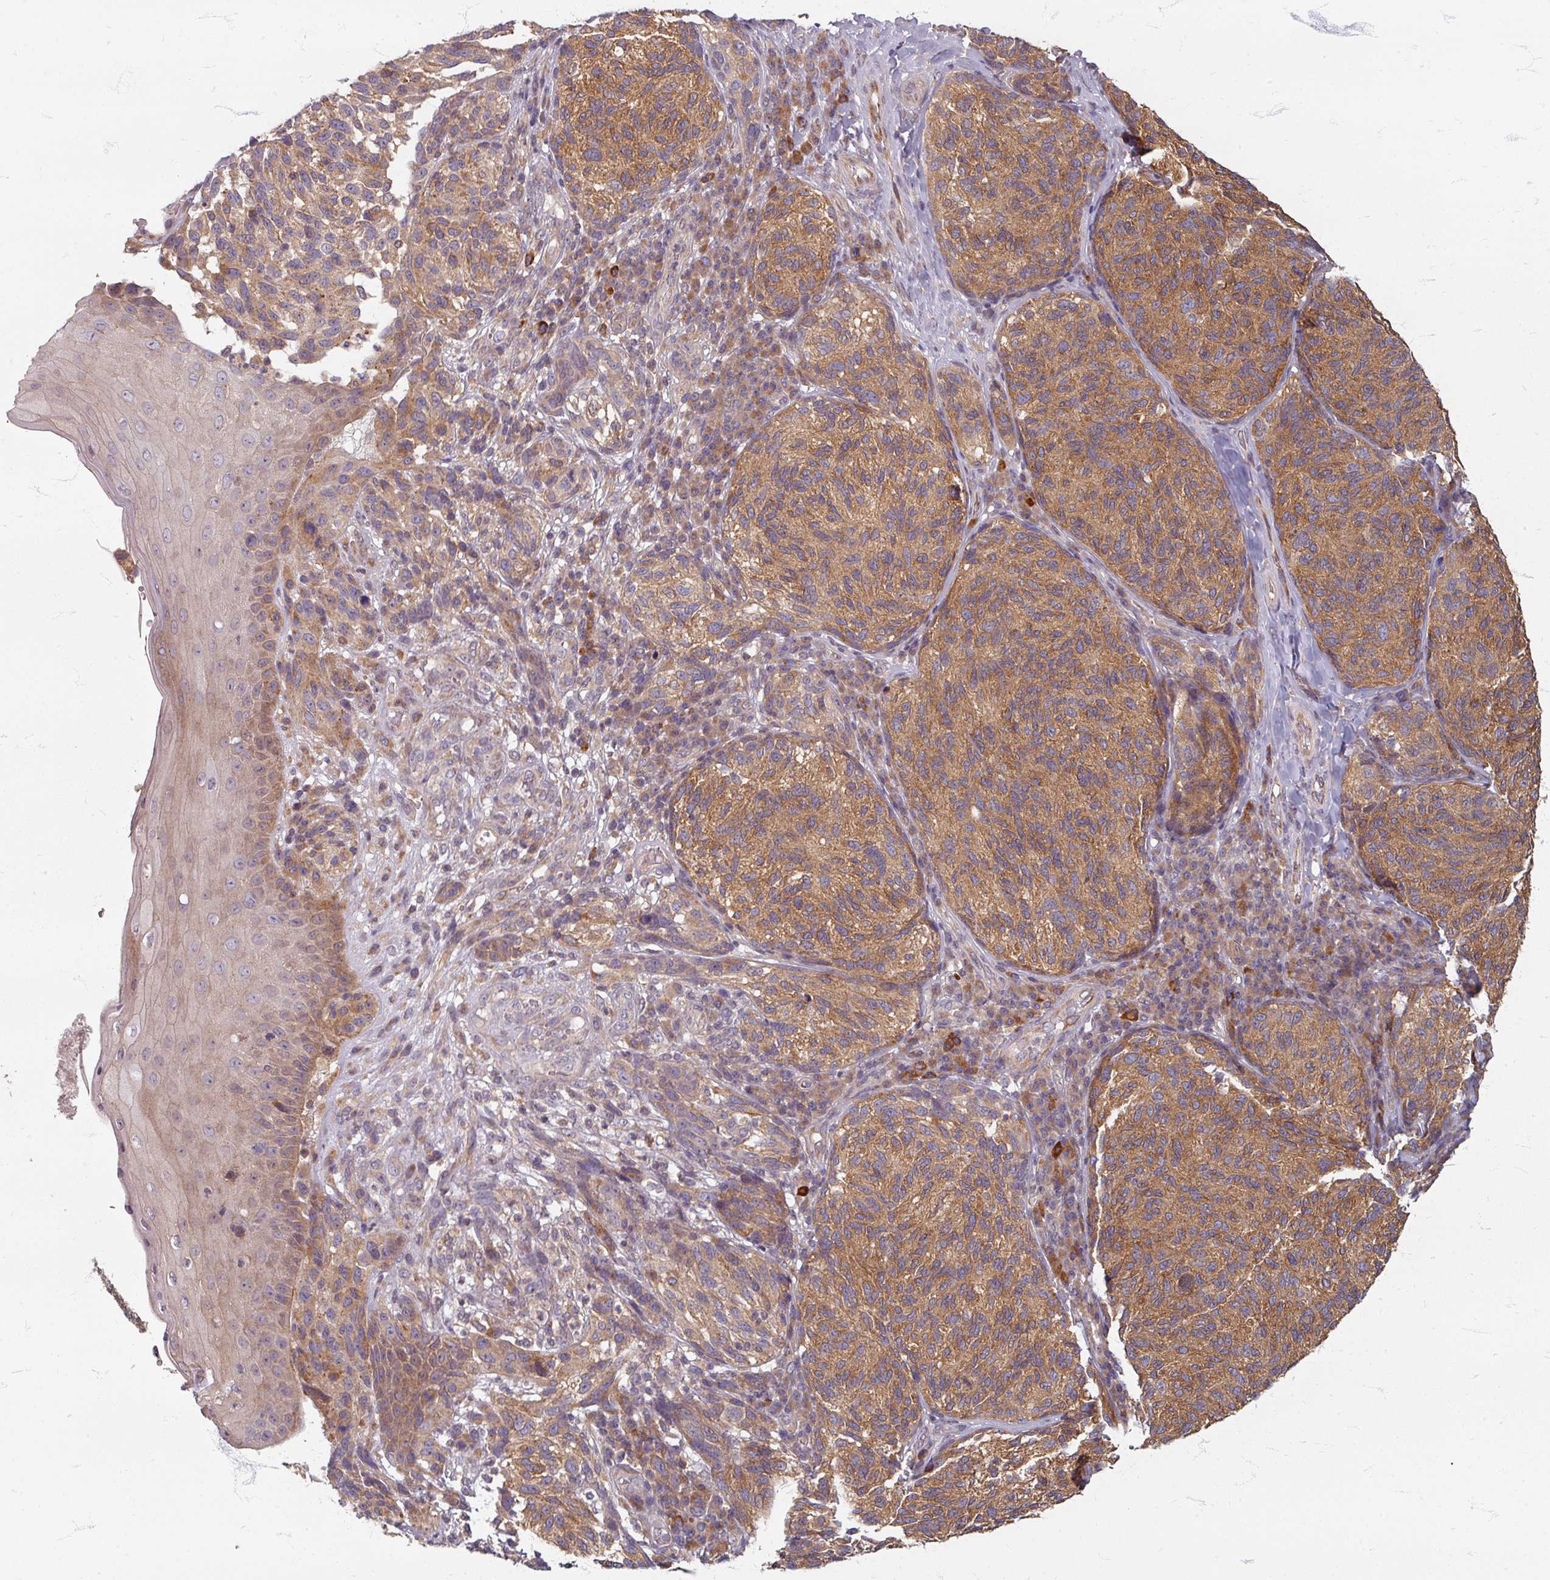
{"staining": {"intensity": "moderate", "quantity": ">75%", "location": "cytoplasmic/membranous"}, "tissue": "melanoma", "cell_type": "Tumor cells", "image_type": "cancer", "snomed": [{"axis": "morphology", "description": "Malignant melanoma, NOS"}, {"axis": "topography", "description": "Skin"}], "caption": "This is a micrograph of immunohistochemistry (IHC) staining of malignant melanoma, which shows moderate staining in the cytoplasmic/membranous of tumor cells.", "gene": "STAM", "patient": {"sex": "female", "age": 73}}